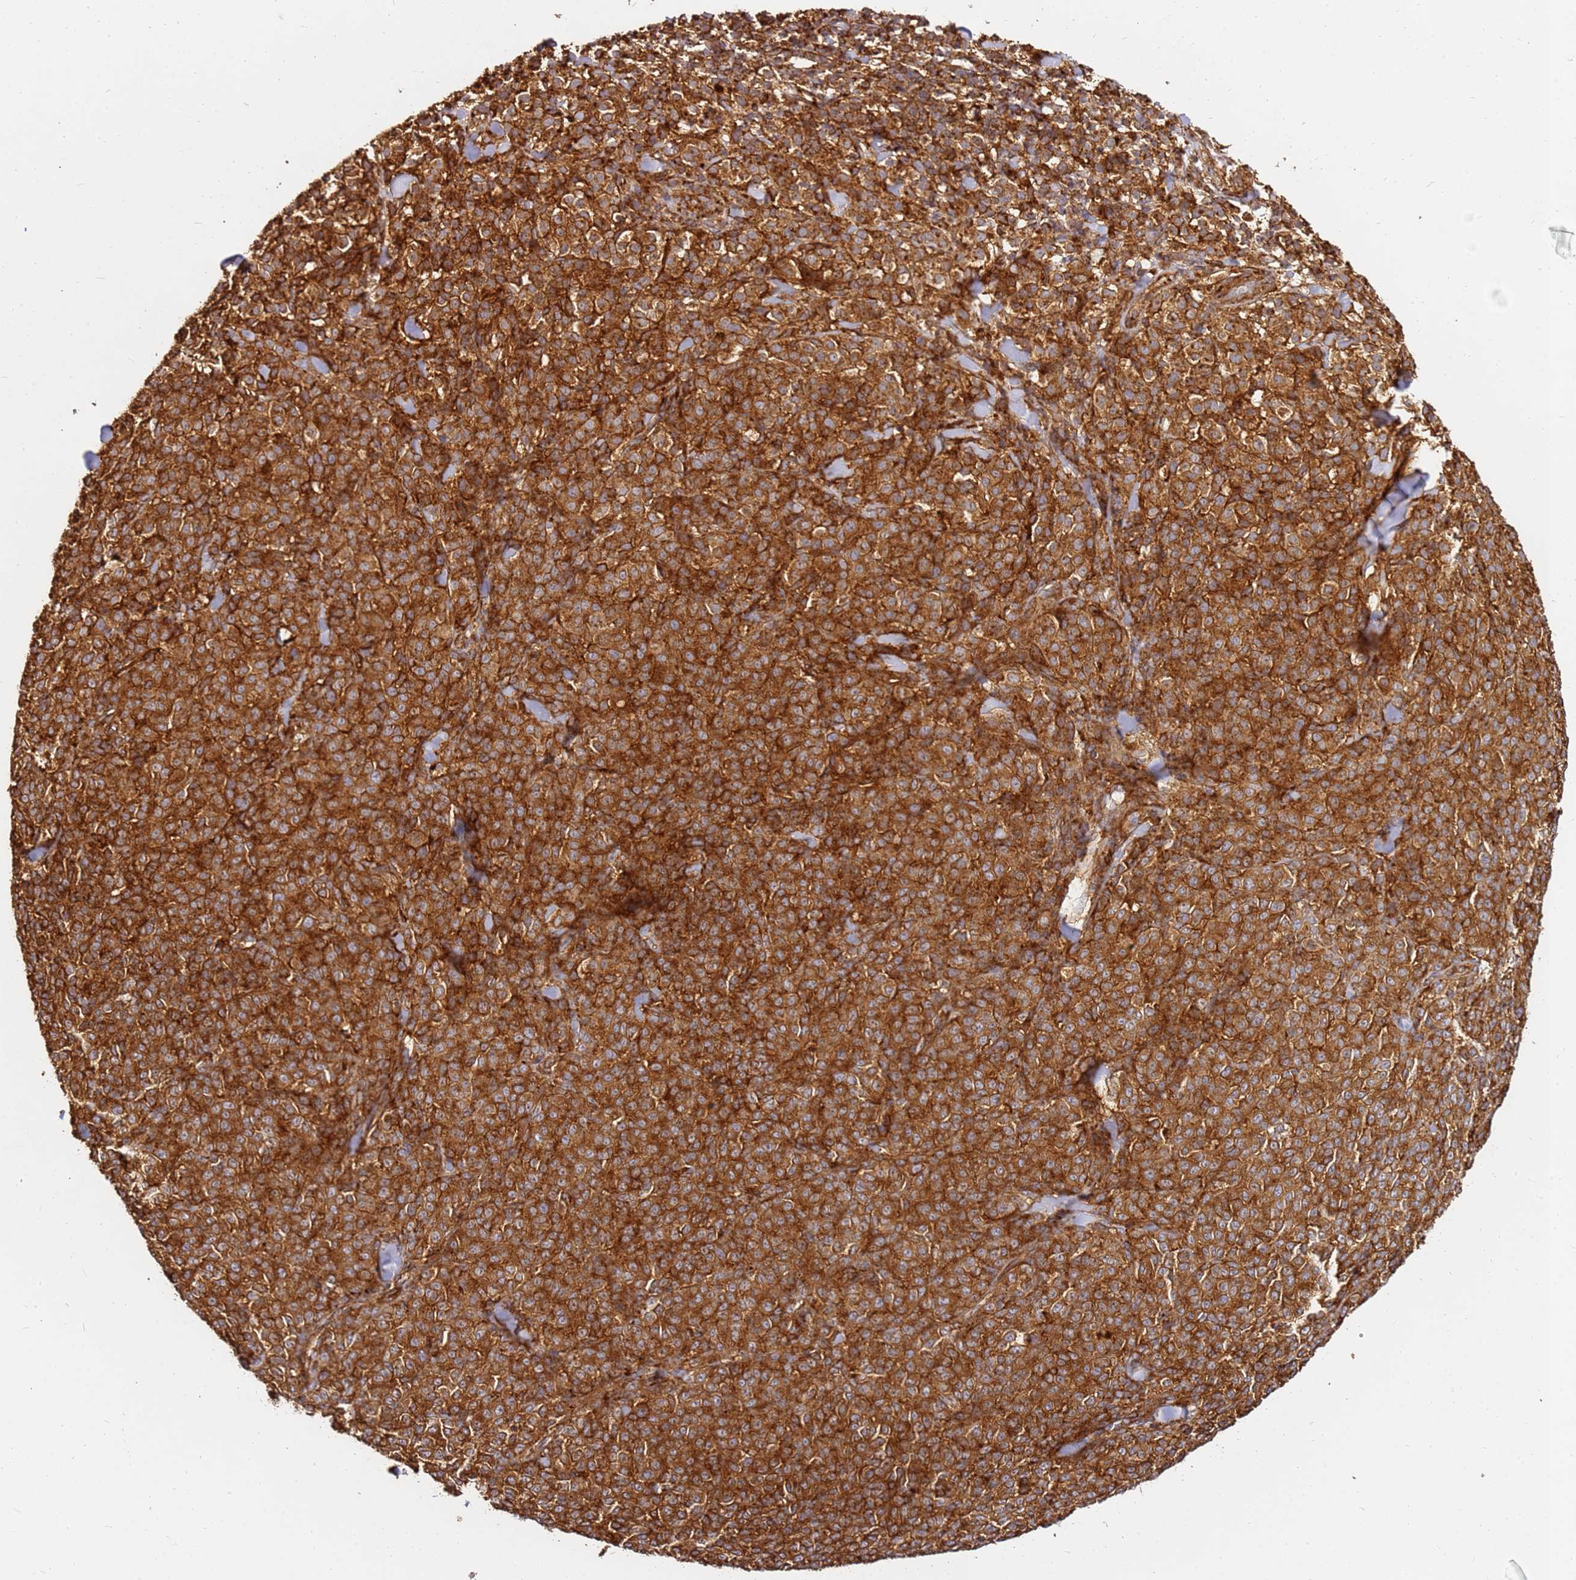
{"staining": {"intensity": "strong", "quantity": ">75%", "location": "cytoplasmic/membranous"}, "tissue": "melanoma", "cell_type": "Tumor cells", "image_type": "cancer", "snomed": [{"axis": "morphology", "description": "Normal tissue, NOS"}, {"axis": "morphology", "description": "Malignant melanoma, NOS"}, {"axis": "topography", "description": "Skin"}], "caption": "A micrograph of human melanoma stained for a protein displays strong cytoplasmic/membranous brown staining in tumor cells. (Stains: DAB in brown, nuclei in blue, Microscopy: brightfield microscopy at high magnification).", "gene": "DVL3", "patient": {"sex": "female", "age": 34}}